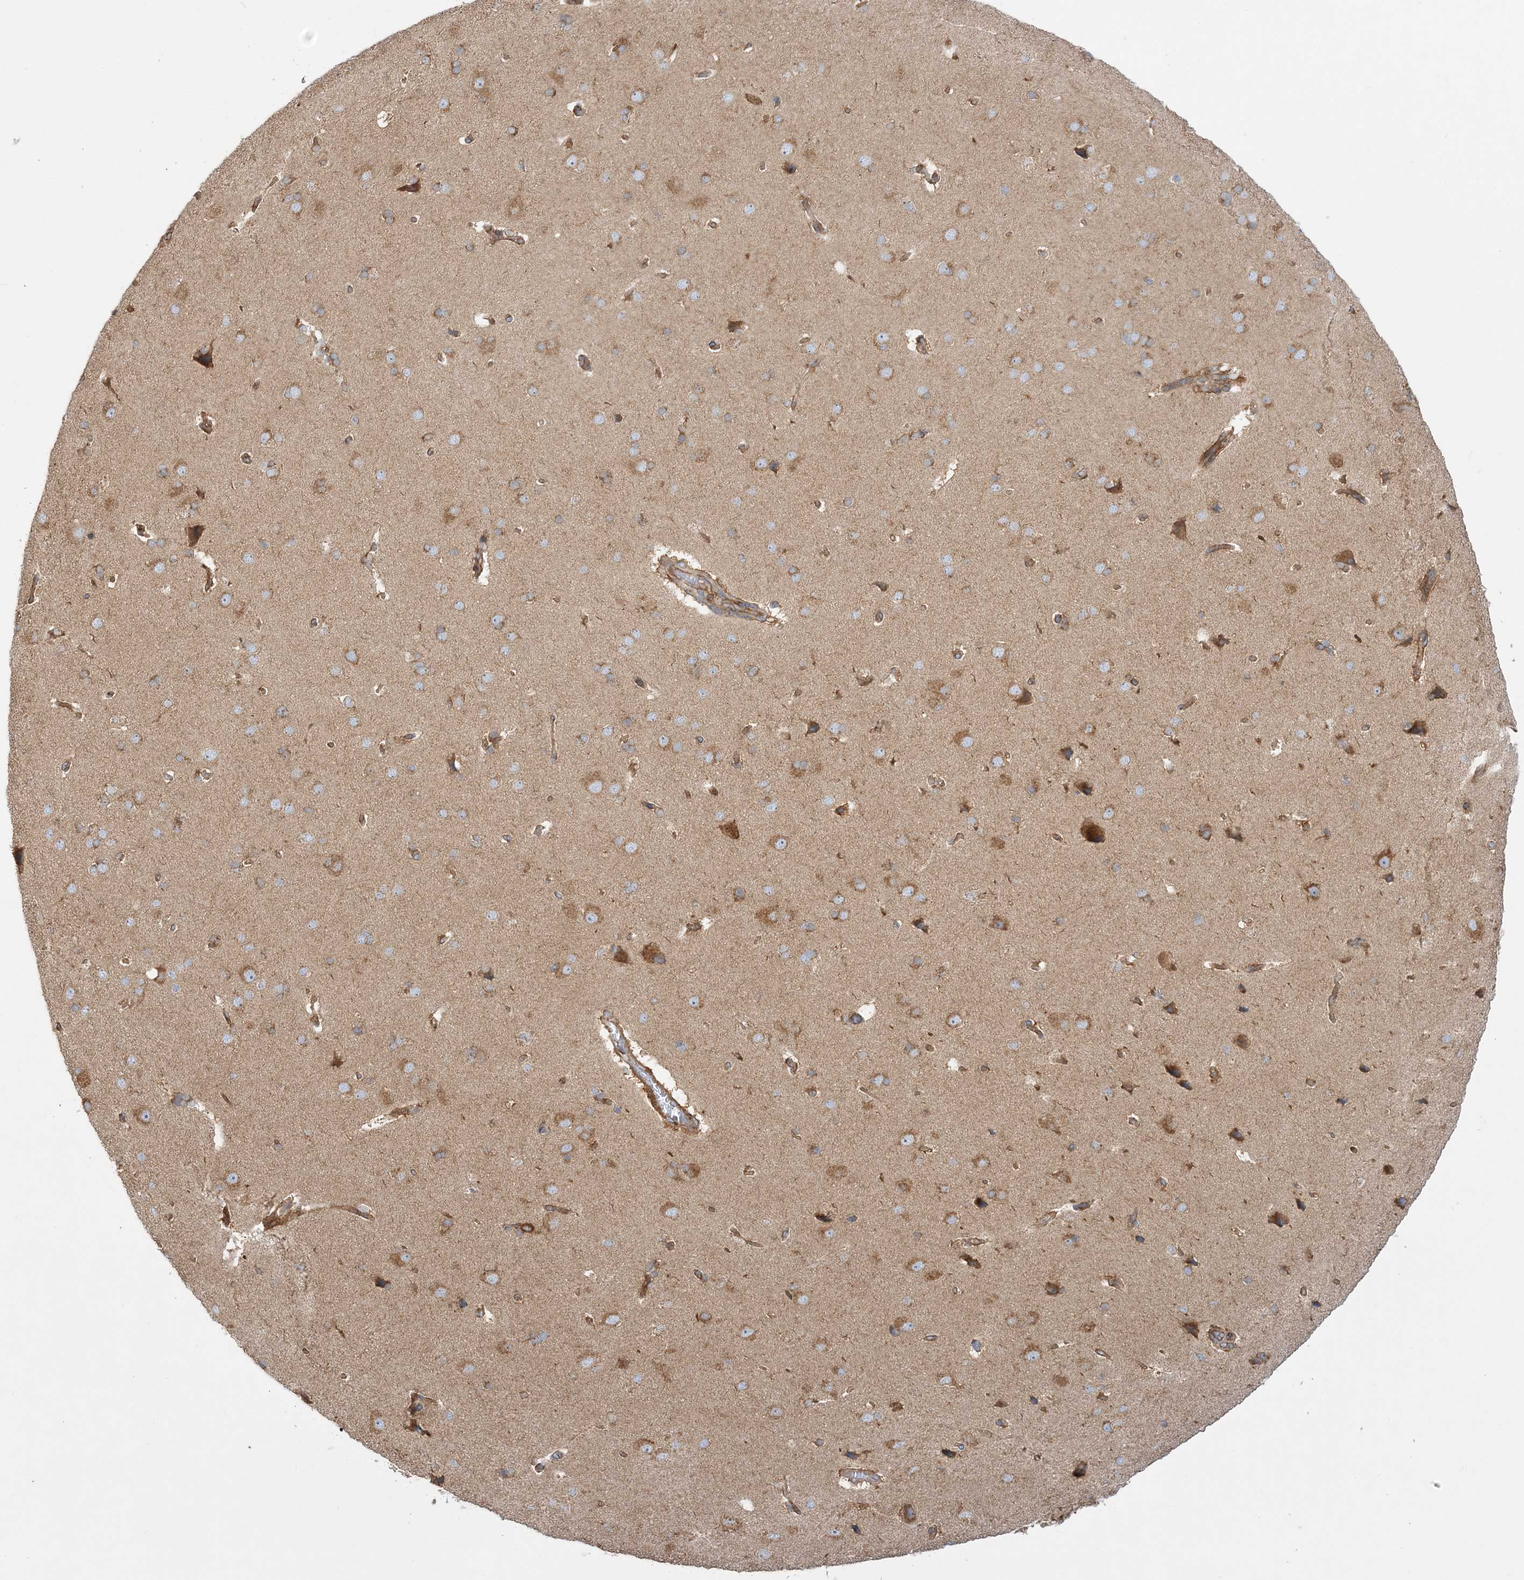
{"staining": {"intensity": "moderate", "quantity": "25%-75%", "location": "cytoplasmic/membranous"}, "tissue": "cerebral cortex", "cell_type": "Endothelial cells", "image_type": "normal", "snomed": [{"axis": "morphology", "description": "Normal tissue, NOS"}, {"axis": "topography", "description": "Cerebral cortex"}], "caption": "This is a micrograph of IHC staining of unremarkable cerebral cortex, which shows moderate staining in the cytoplasmic/membranous of endothelial cells.", "gene": "TBC1D5", "patient": {"sex": "male", "age": 62}}